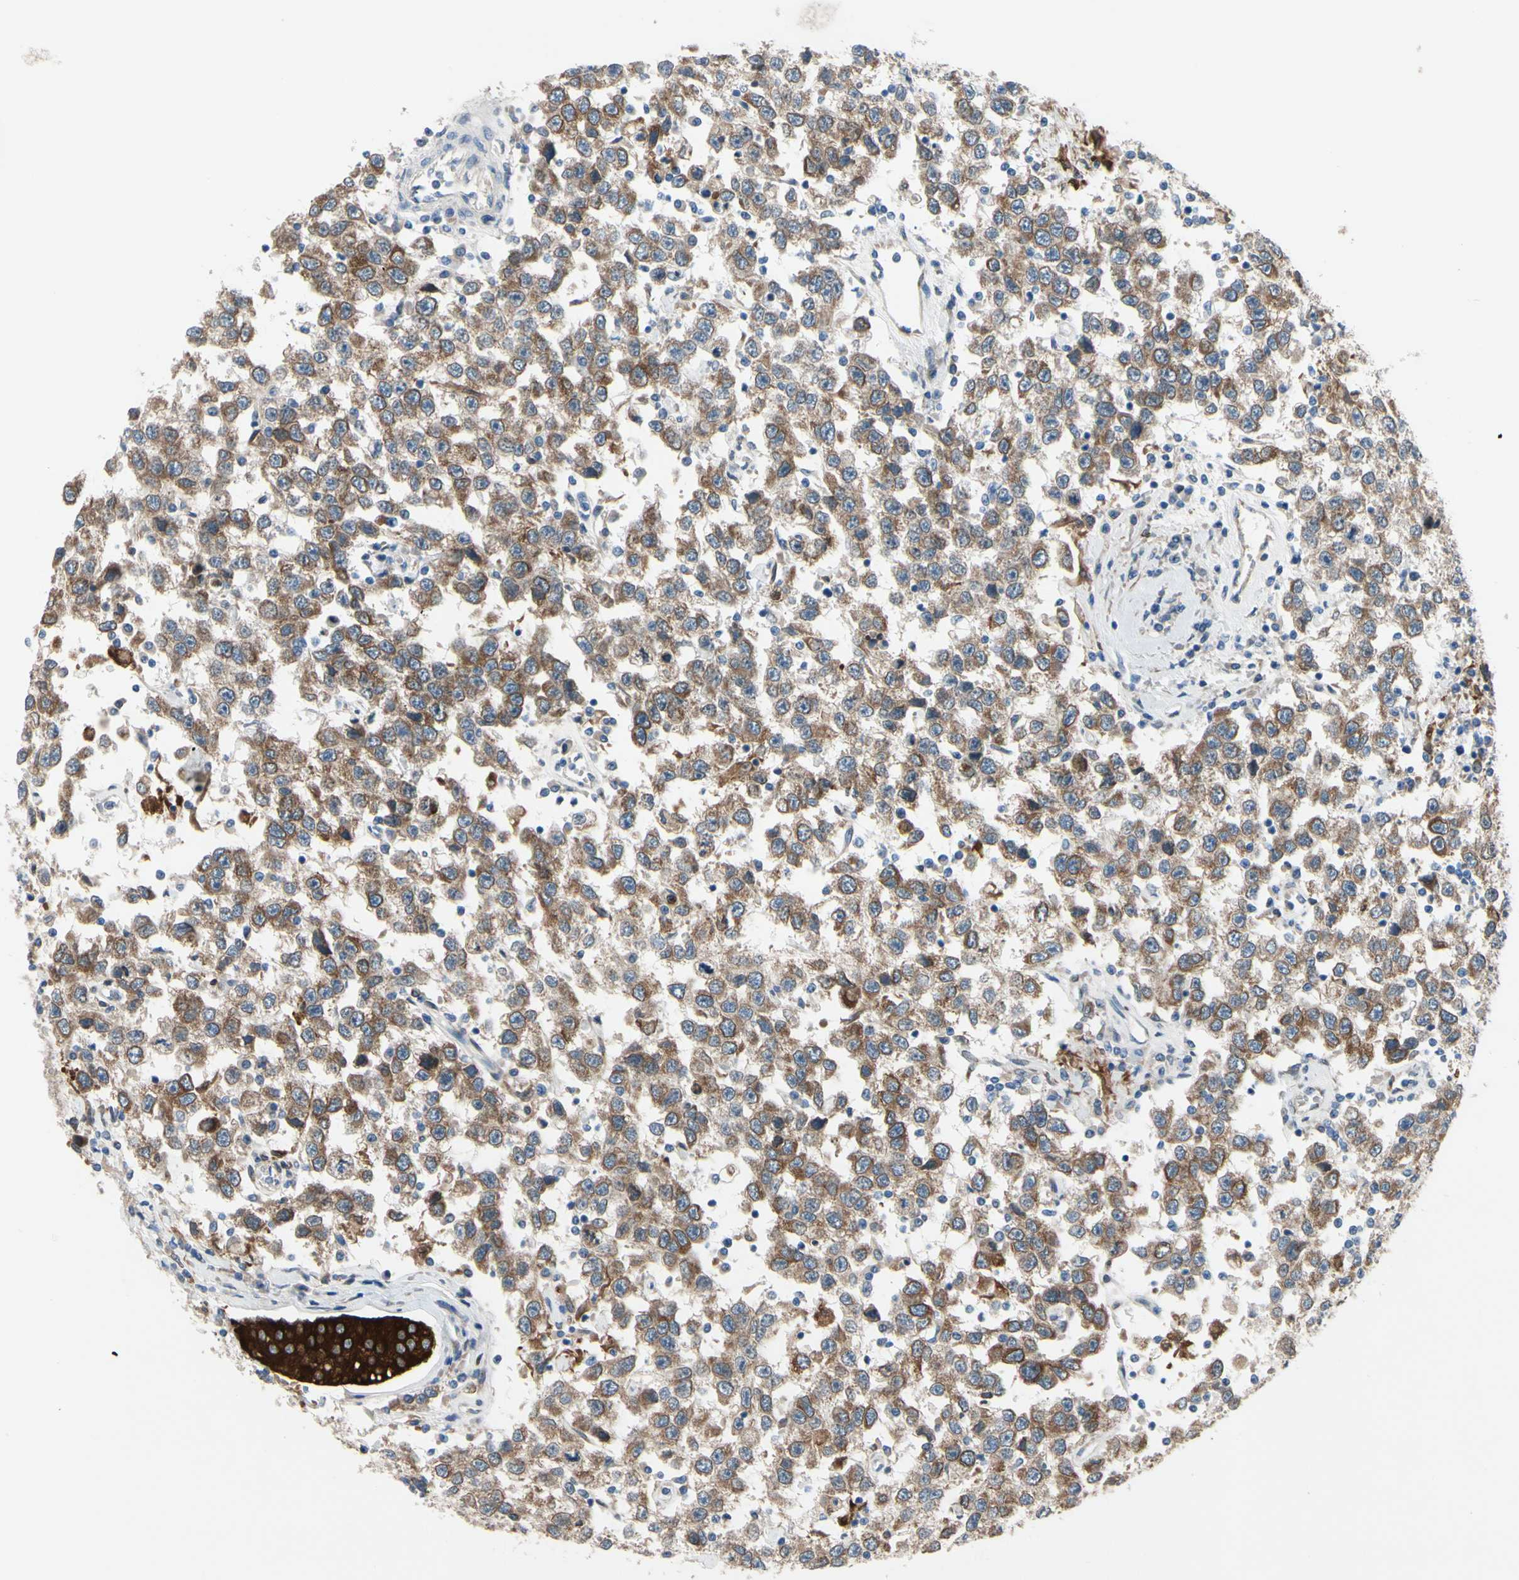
{"staining": {"intensity": "moderate", "quantity": ">75%", "location": "cytoplasmic/membranous"}, "tissue": "testis cancer", "cell_type": "Tumor cells", "image_type": "cancer", "snomed": [{"axis": "morphology", "description": "Seminoma, NOS"}, {"axis": "topography", "description": "Testis"}], "caption": "A photomicrograph of seminoma (testis) stained for a protein exhibits moderate cytoplasmic/membranous brown staining in tumor cells.", "gene": "PRXL2A", "patient": {"sex": "male", "age": 41}}